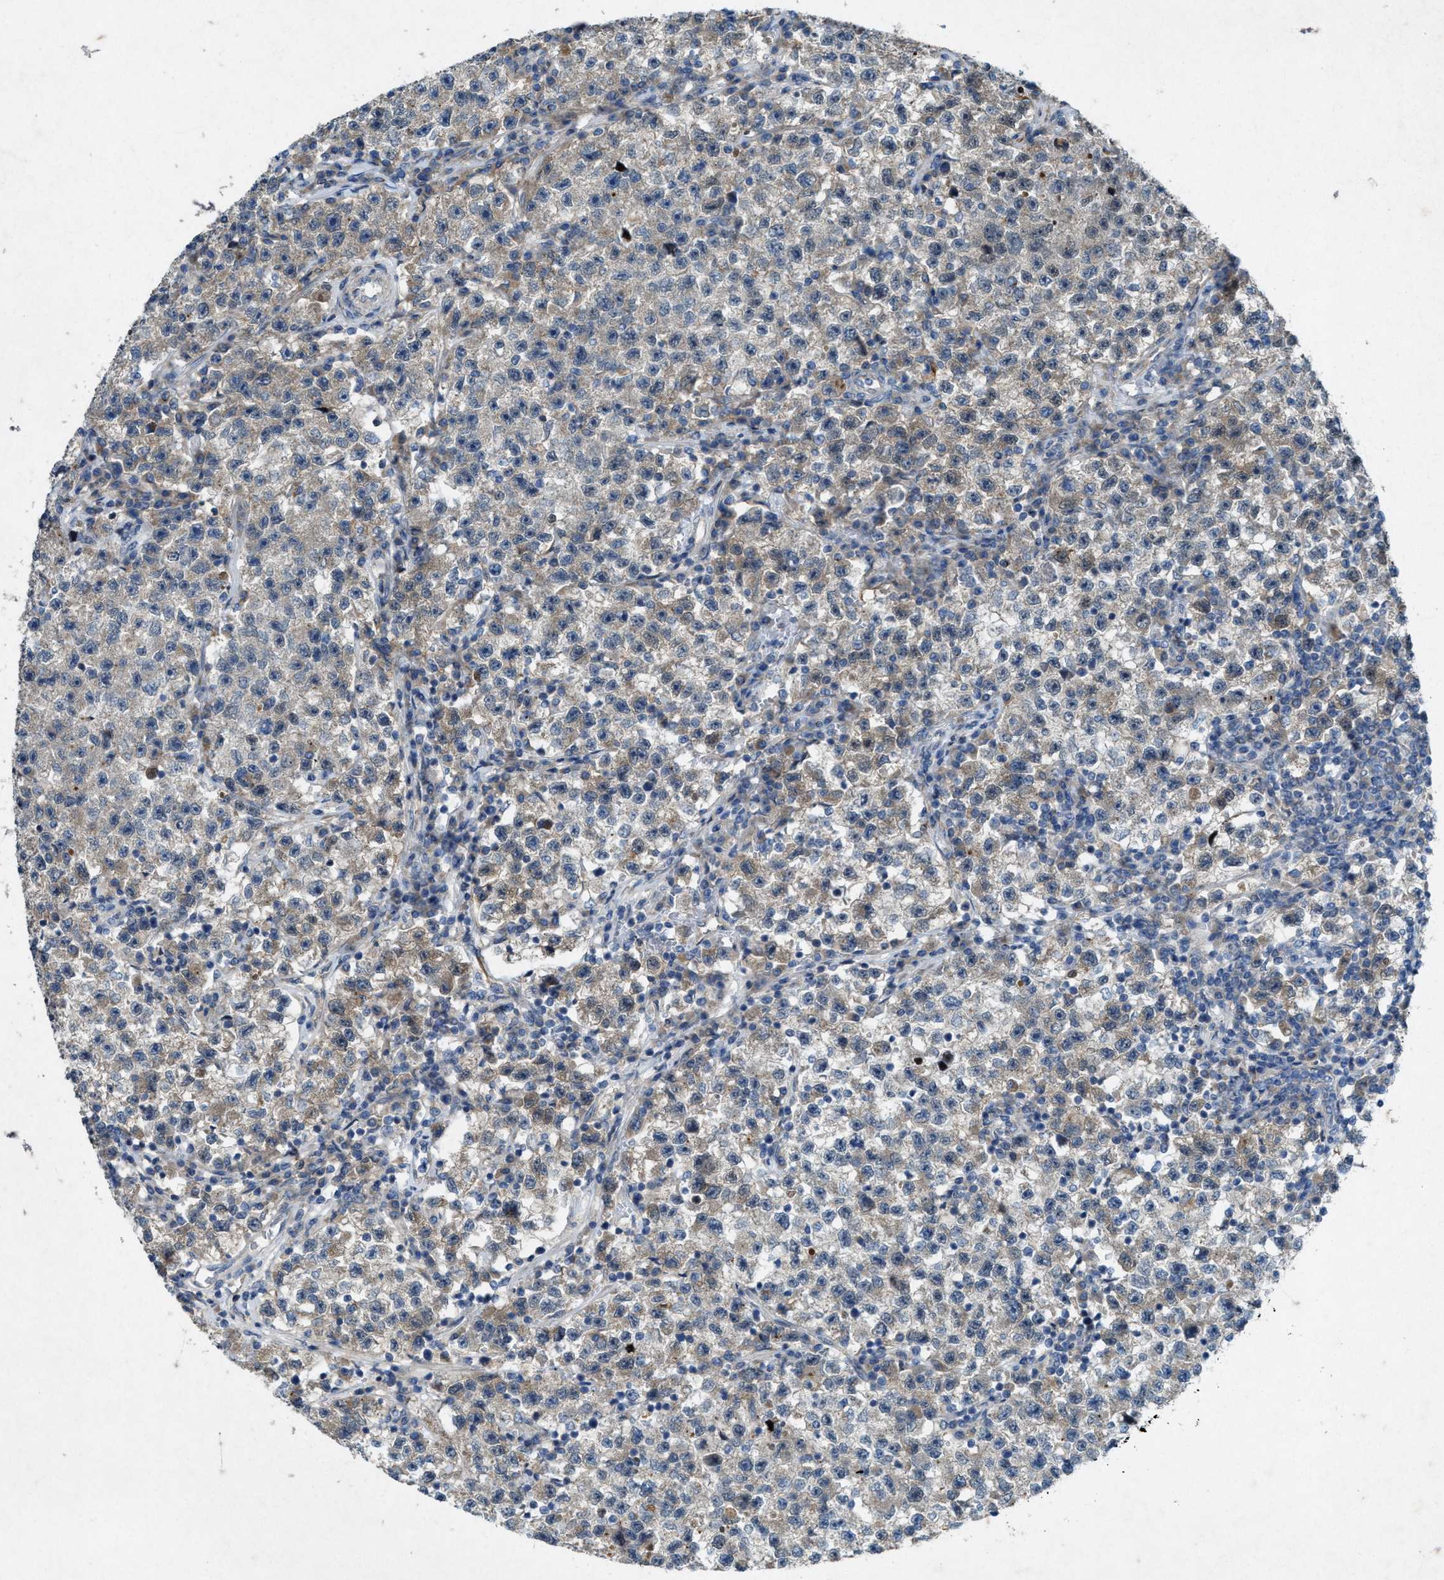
{"staining": {"intensity": "weak", "quantity": "25%-75%", "location": "cytoplasmic/membranous"}, "tissue": "testis cancer", "cell_type": "Tumor cells", "image_type": "cancer", "snomed": [{"axis": "morphology", "description": "Seminoma, NOS"}, {"axis": "topography", "description": "Testis"}], "caption": "The histopathology image displays staining of testis cancer, revealing weak cytoplasmic/membranous protein staining (brown color) within tumor cells.", "gene": "URGCP", "patient": {"sex": "male", "age": 22}}